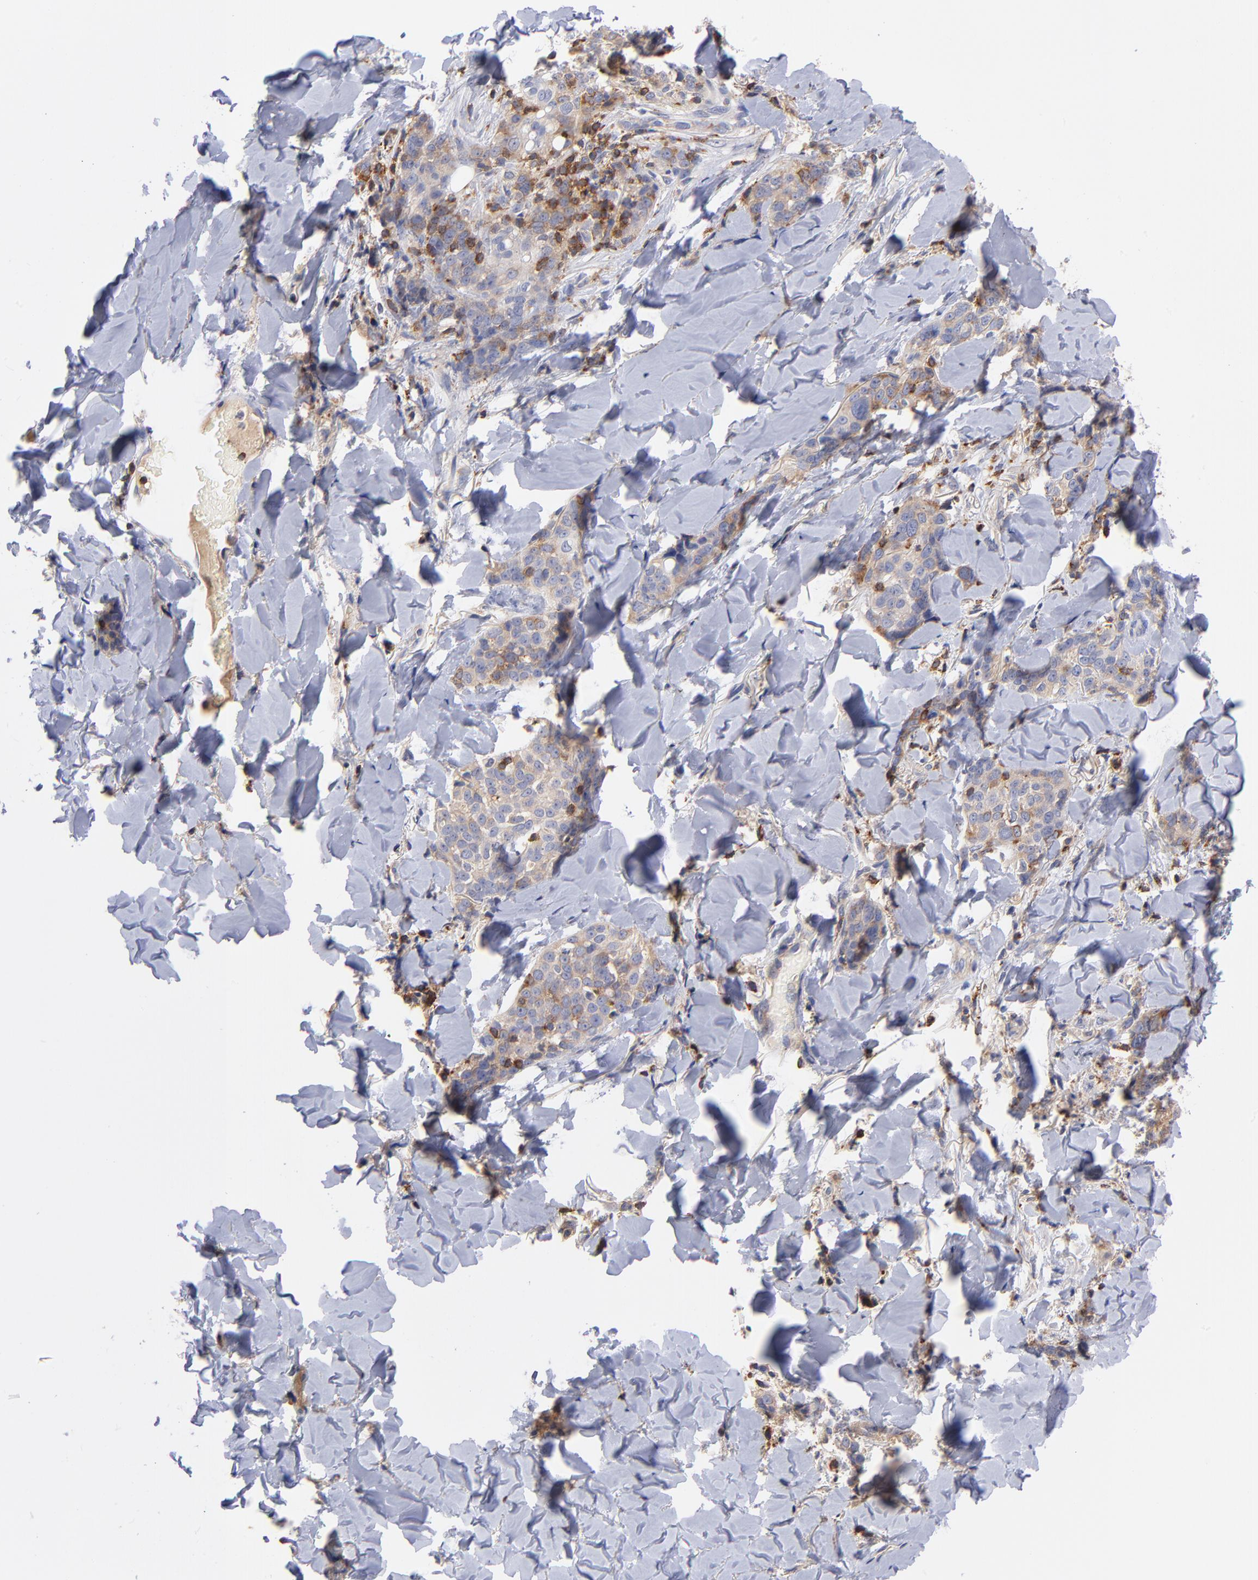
{"staining": {"intensity": "weak", "quantity": ">75%", "location": "cytoplasmic/membranous"}, "tissue": "skin cancer", "cell_type": "Tumor cells", "image_type": "cancer", "snomed": [{"axis": "morphology", "description": "Normal tissue, NOS"}, {"axis": "morphology", "description": "Squamous cell carcinoma, NOS"}, {"axis": "topography", "description": "Skin"}], "caption": "Protein staining of squamous cell carcinoma (skin) tissue reveals weak cytoplasmic/membranous expression in approximately >75% of tumor cells.", "gene": "KREMEN2", "patient": {"sex": "female", "age": 83}}